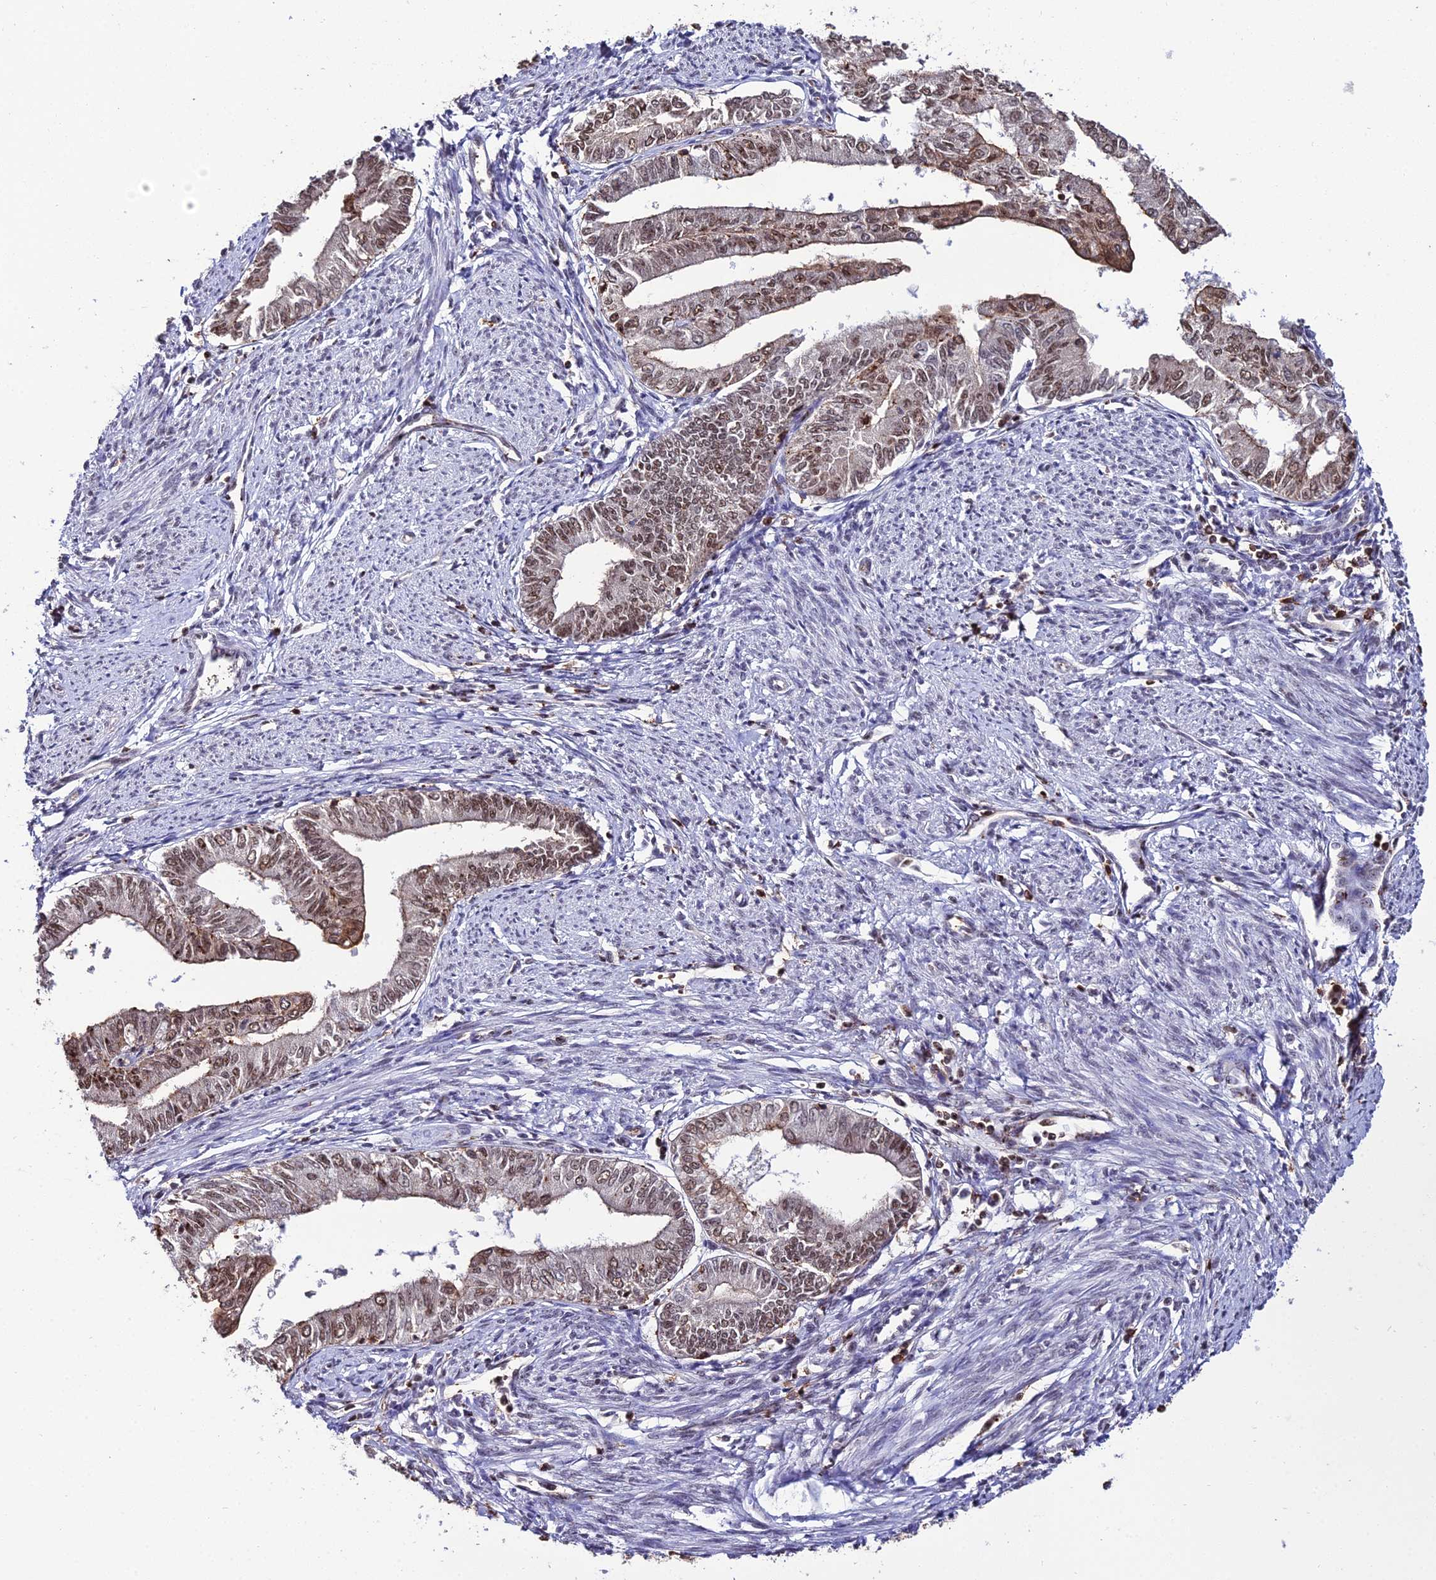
{"staining": {"intensity": "moderate", "quantity": ">75%", "location": "nuclear"}, "tissue": "endometrial cancer", "cell_type": "Tumor cells", "image_type": "cancer", "snomed": [{"axis": "morphology", "description": "Adenocarcinoma, NOS"}, {"axis": "topography", "description": "Endometrium"}], "caption": "Endometrial cancer (adenocarcinoma) stained for a protein exhibits moderate nuclear positivity in tumor cells. (IHC, brightfield microscopy, high magnification).", "gene": "PPP4C", "patient": {"sex": "female", "age": 66}}